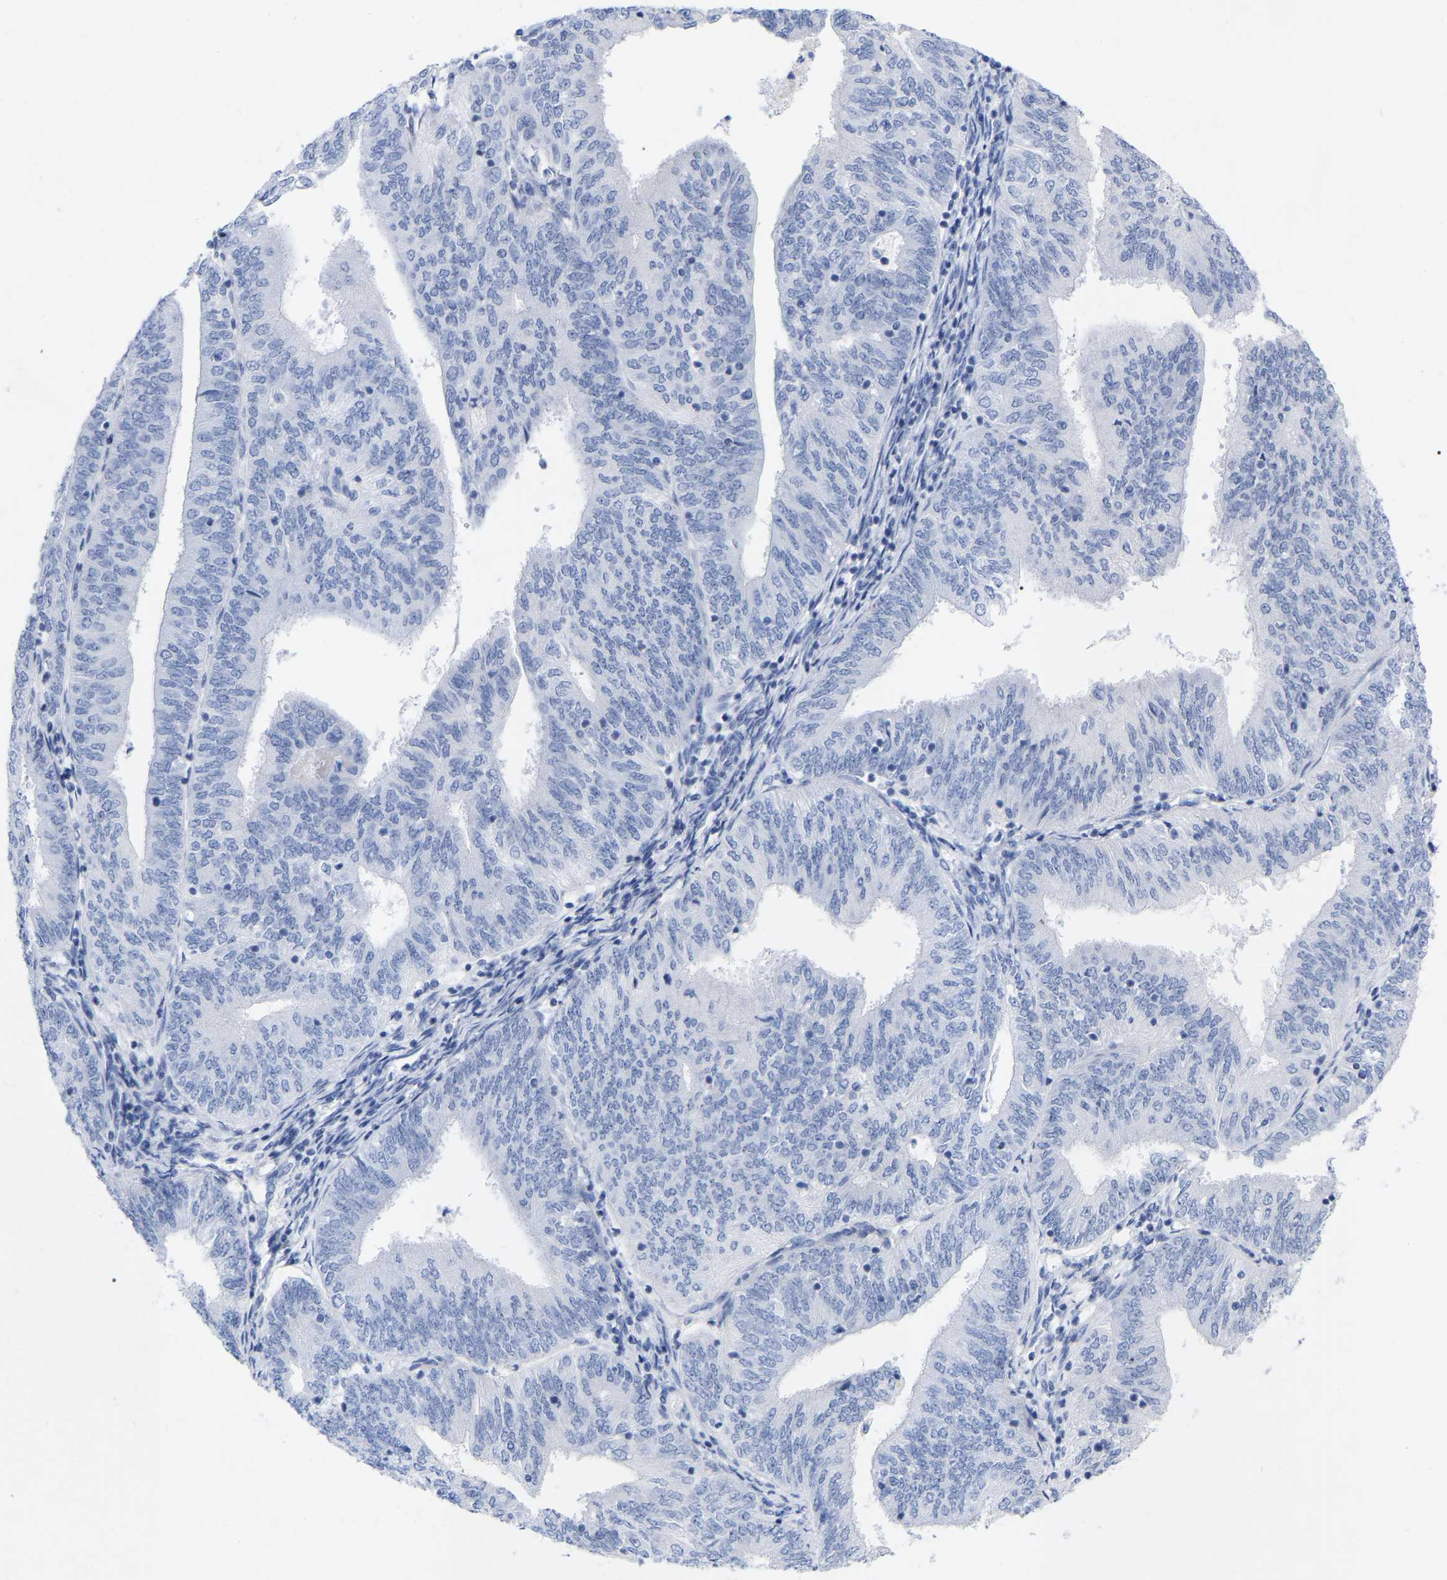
{"staining": {"intensity": "negative", "quantity": "none", "location": "none"}, "tissue": "endometrial cancer", "cell_type": "Tumor cells", "image_type": "cancer", "snomed": [{"axis": "morphology", "description": "Adenocarcinoma, NOS"}, {"axis": "topography", "description": "Endometrium"}], "caption": "An immunohistochemistry photomicrograph of endometrial cancer (adenocarcinoma) is shown. There is no staining in tumor cells of endometrial cancer (adenocarcinoma).", "gene": "ZNF629", "patient": {"sex": "female", "age": 58}}